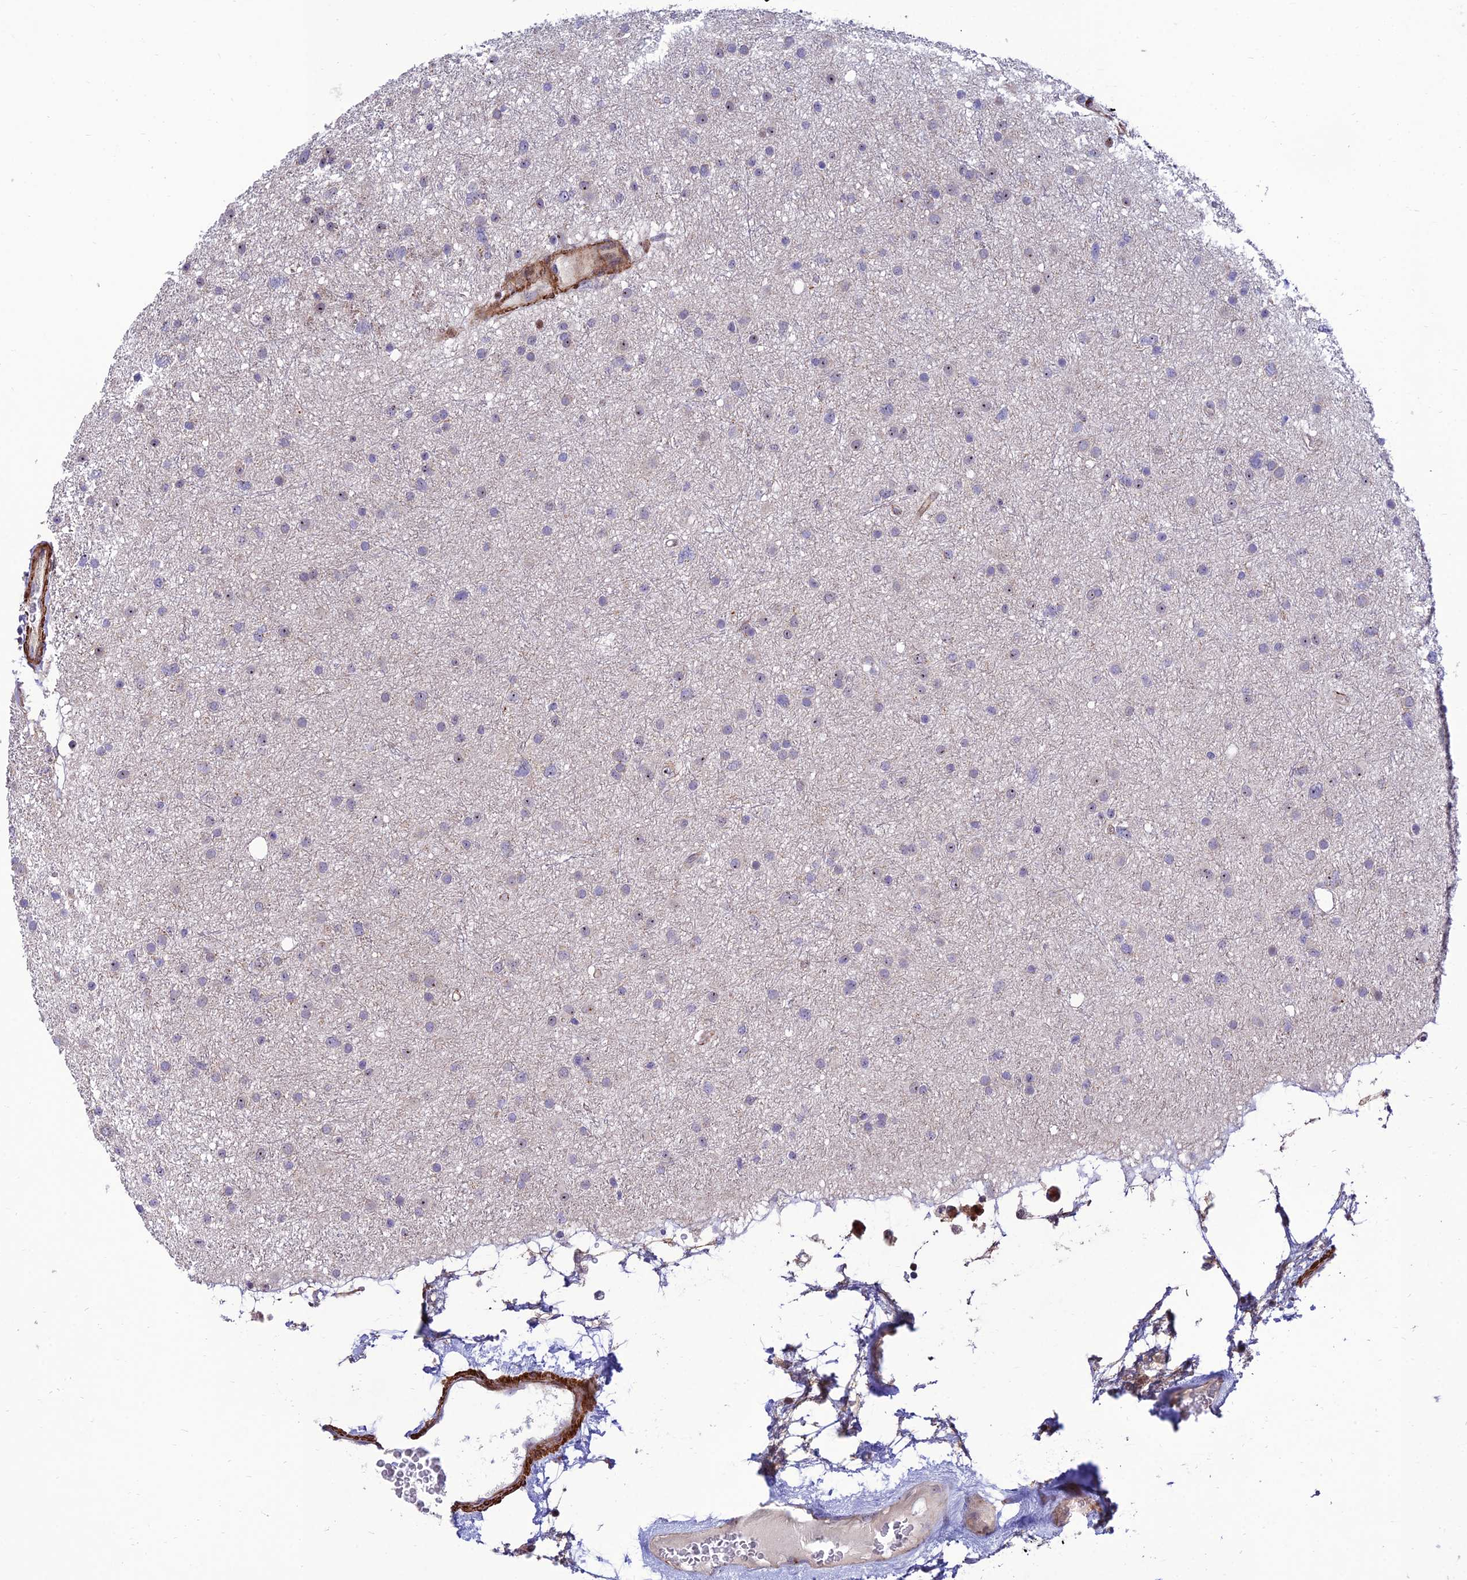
{"staining": {"intensity": "moderate", "quantity": "<25%", "location": "nuclear"}, "tissue": "glioma", "cell_type": "Tumor cells", "image_type": "cancer", "snomed": [{"axis": "morphology", "description": "Glioma, malignant, Low grade"}, {"axis": "topography", "description": "Cerebral cortex"}], "caption": "A brown stain labels moderate nuclear staining of a protein in glioma tumor cells.", "gene": "KBTBD7", "patient": {"sex": "female", "age": 39}}